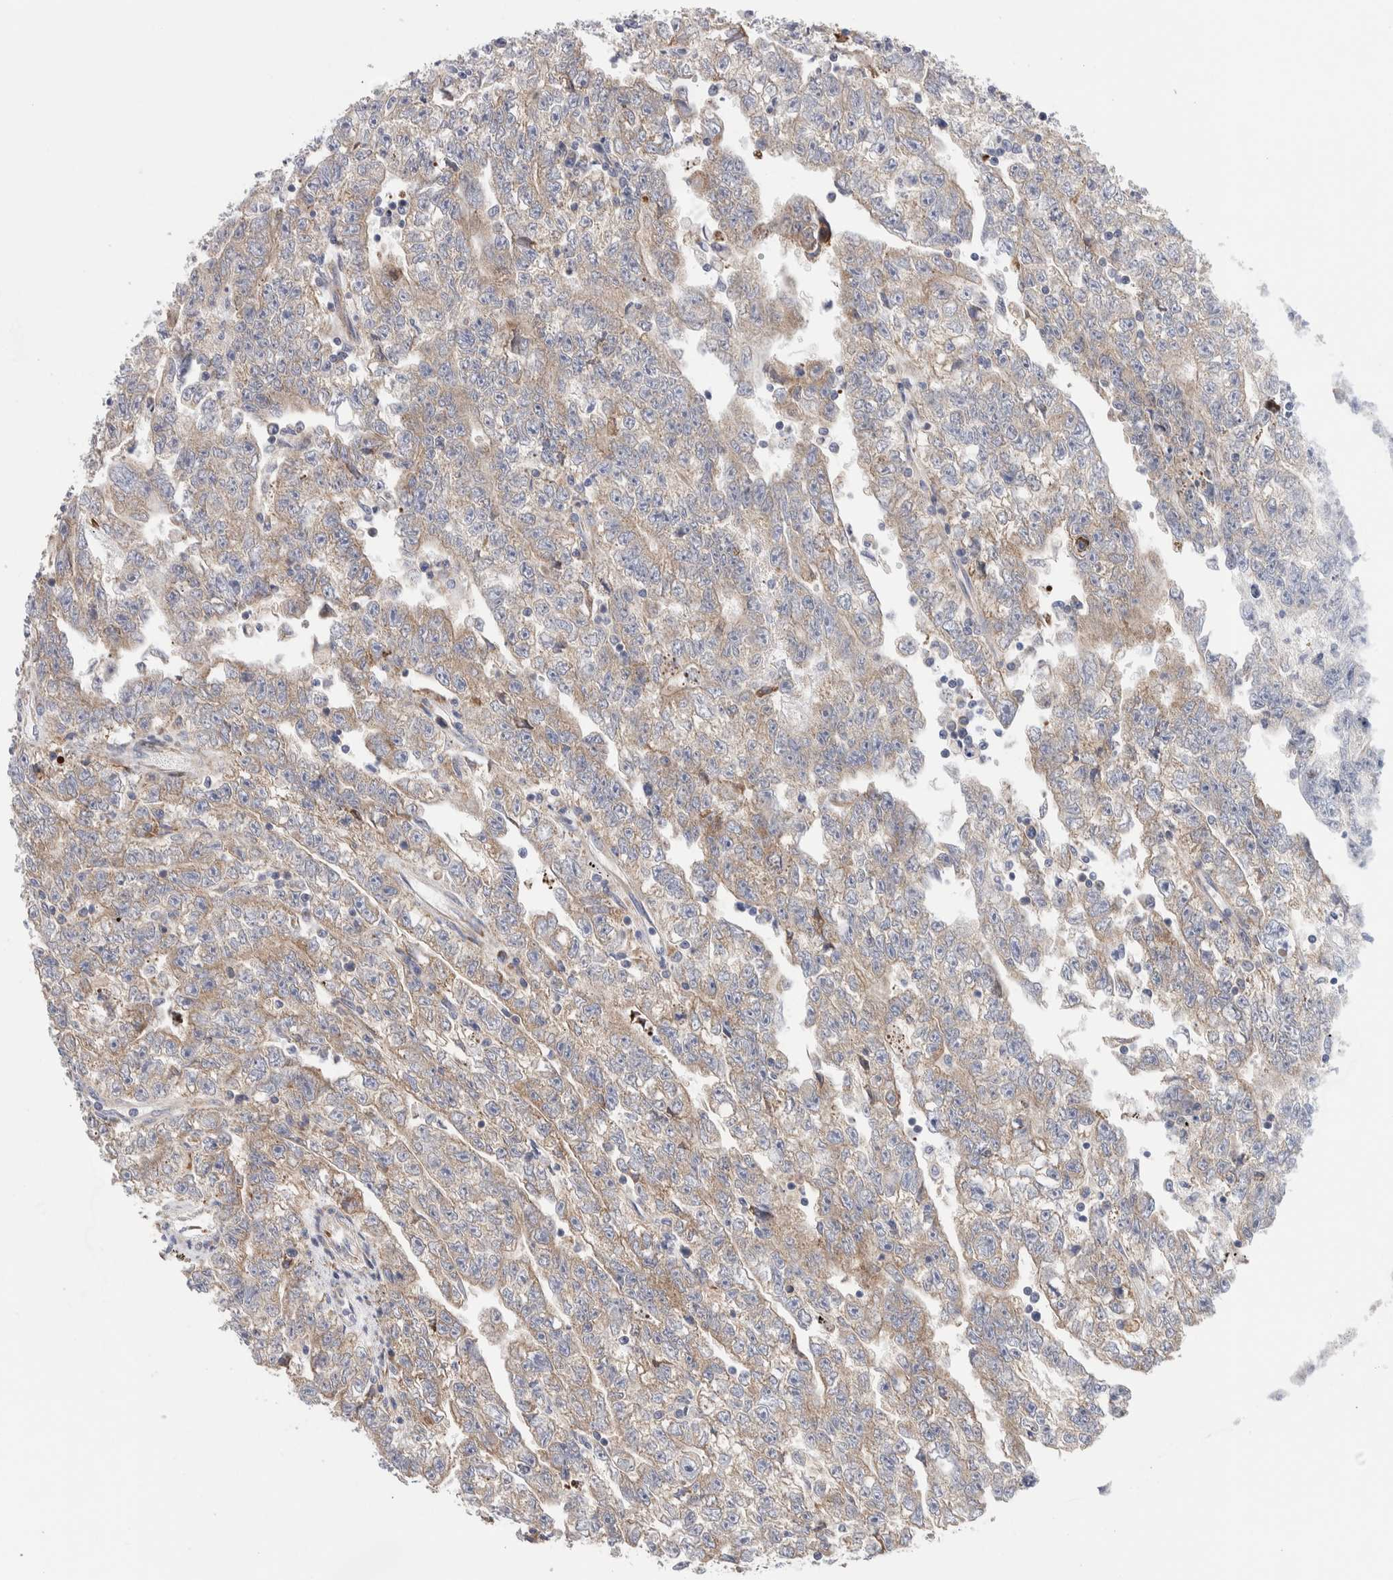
{"staining": {"intensity": "weak", "quantity": "25%-75%", "location": "cytoplasmic/membranous"}, "tissue": "testis cancer", "cell_type": "Tumor cells", "image_type": "cancer", "snomed": [{"axis": "morphology", "description": "Carcinoma, Embryonal, NOS"}, {"axis": "topography", "description": "Testis"}], "caption": "A low amount of weak cytoplasmic/membranous positivity is seen in approximately 25%-75% of tumor cells in testis cancer (embryonal carcinoma) tissue.", "gene": "RACK1", "patient": {"sex": "male", "age": 25}}